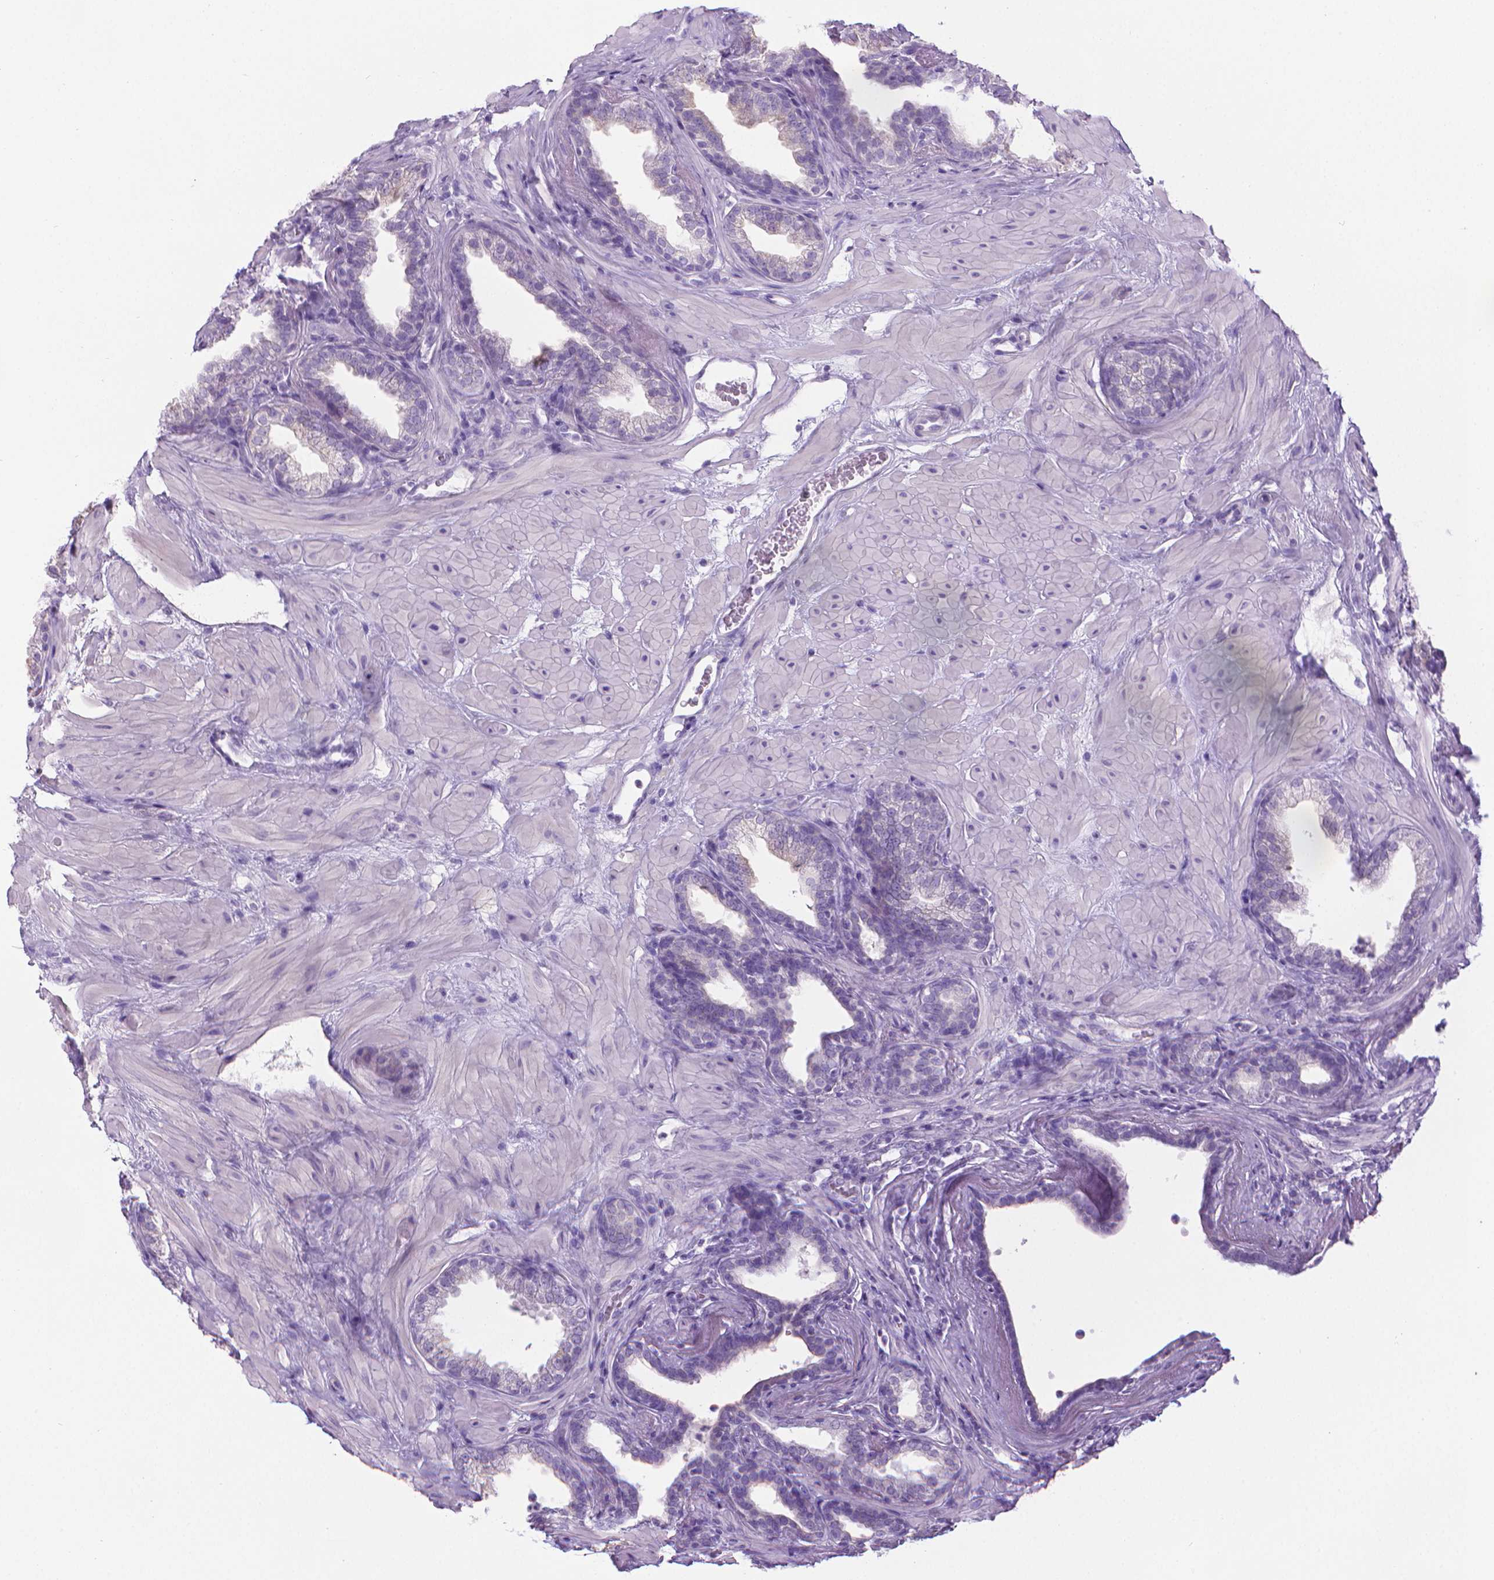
{"staining": {"intensity": "negative", "quantity": "none", "location": "none"}, "tissue": "prostate", "cell_type": "Glandular cells", "image_type": "normal", "snomed": [{"axis": "morphology", "description": "Normal tissue, NOS"}, {"axis": "topography", "description": "Prostate"}], "caption": "DAB (3,3'-diaminobenzidine) immunohistochemical staining of unremarkable human prostate reveals no significant positivity in glandular cells.", "gene": "SPAG6", "patient": {"sex": "male", "age": 37}}